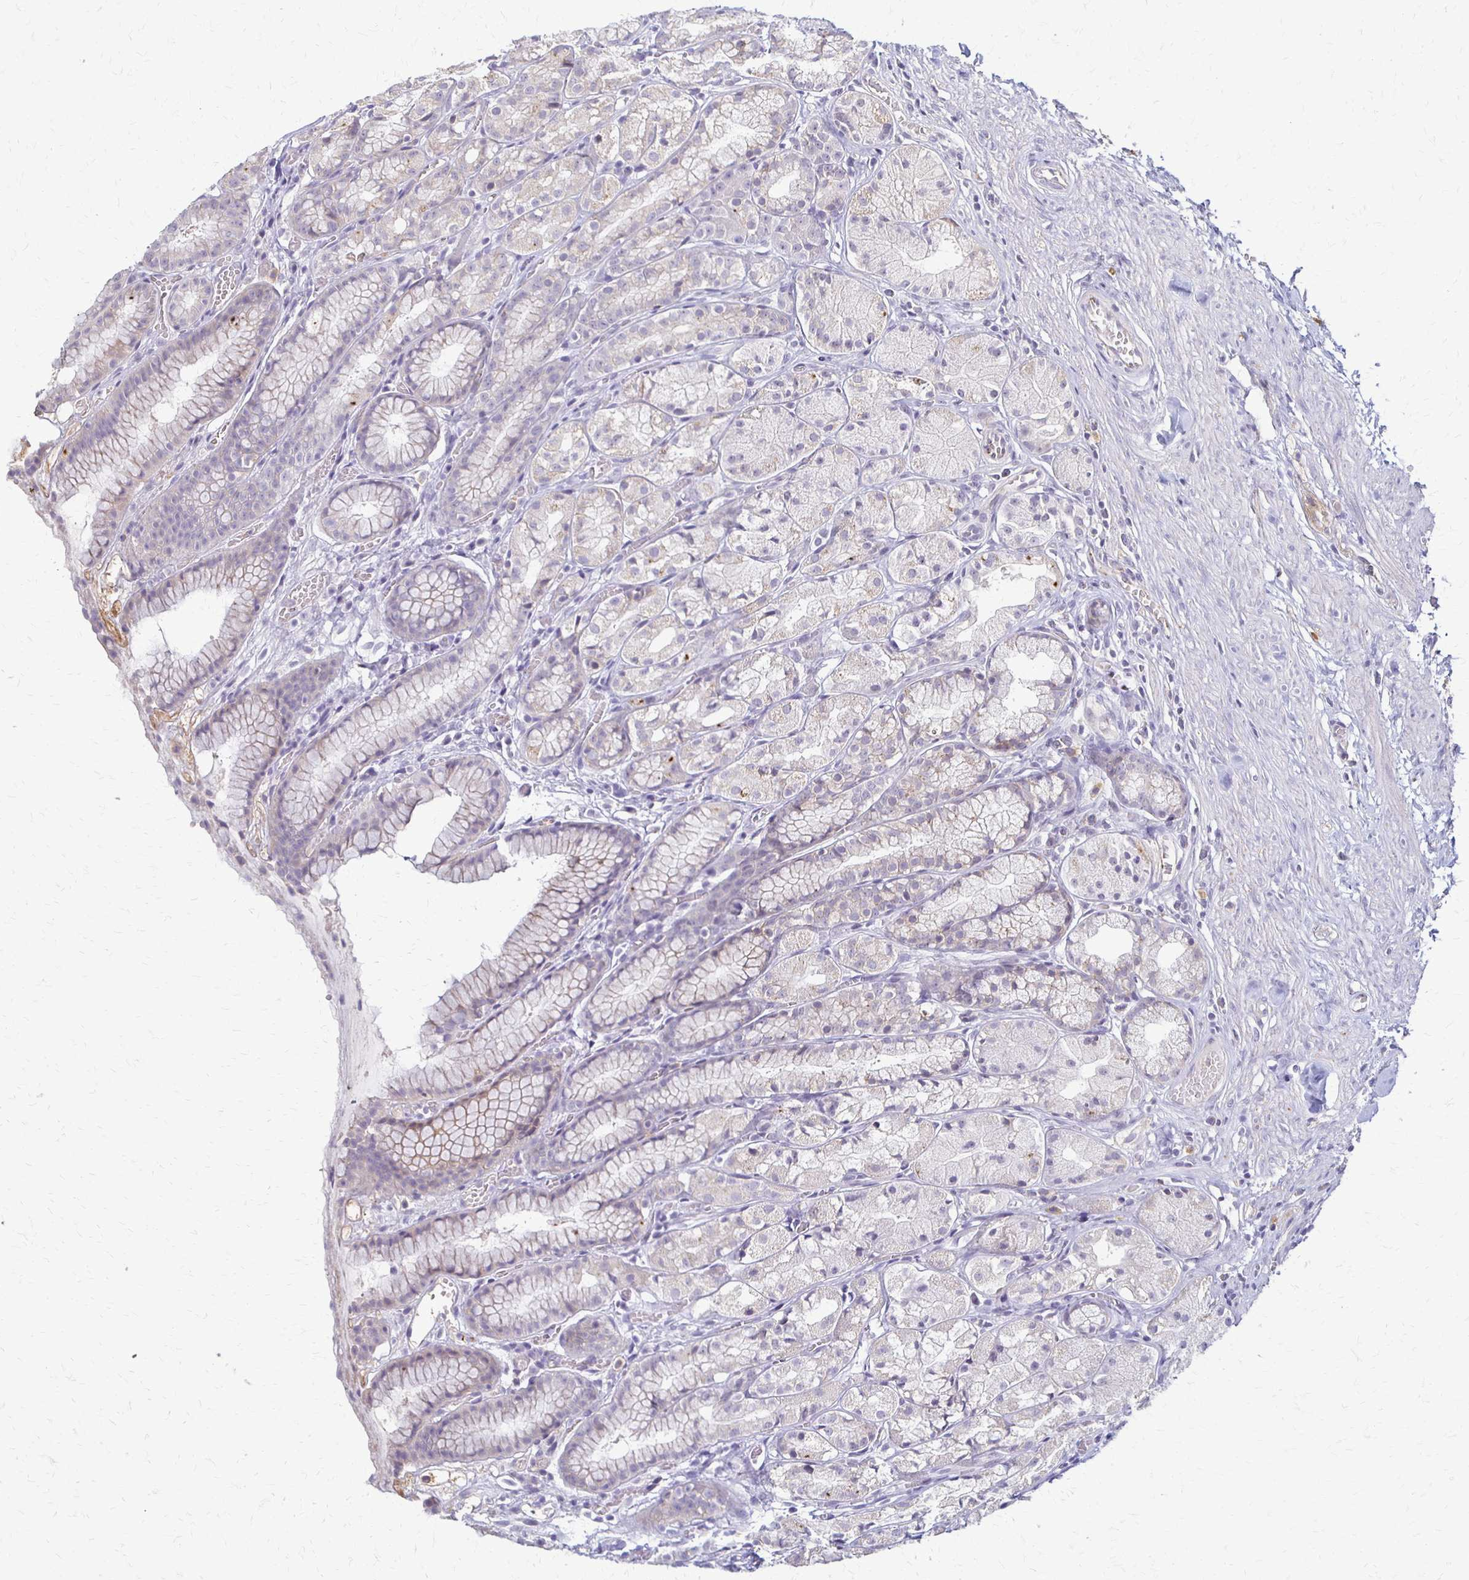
{"staining": {"intensity": "weak", "quantity": "<25%", "location": "cytoplasmic/membranous"}, "tissue": "stomach", "cell_type": "Glandular cells", "image_type": "normal", "snomed": [{"axis": "morphology", "description": "Normal tissue, NOS"}, {"axis": "topography", "description": "Stomach"}], "caption": "The image demonstrates no significant staining in glandular cells of stomach.", "gene": "SLC9A9", "patient": {"sex": "male", "age": 70}}